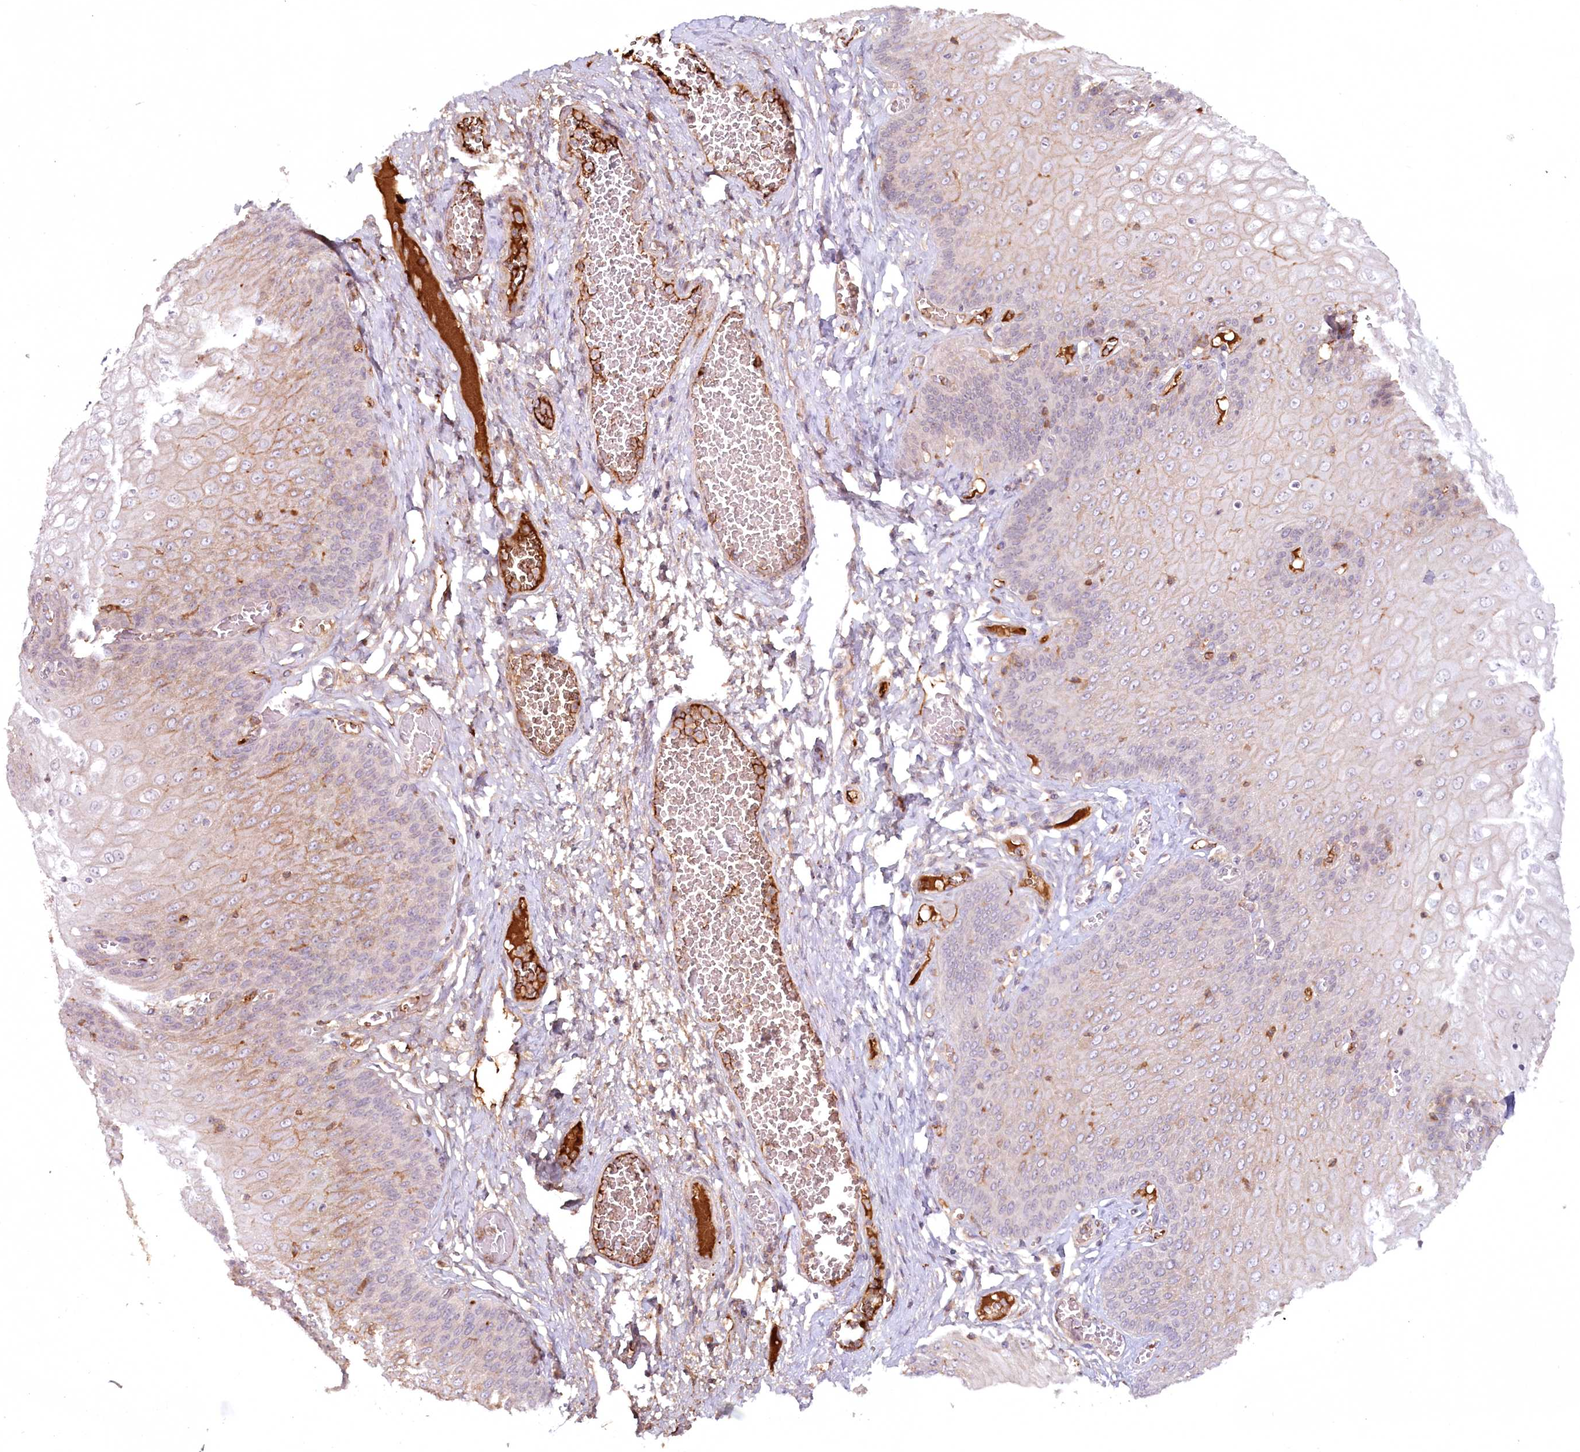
{"staining": {"intensity": "moderate", "quantity": "<25%", "location": "cytoplasmic/membranous"}, "tissue": "esophagus", "cell_type": "Squamous epithelial cells", "image_type": "normal", "snomed": [{"axis": "morphology", "description": "Normal tissue, NOS"}, {"axis": "topography", "description": "Esophagus"}], "caption": "Protein staining displays moderate cytoplasmic/membranous positivity in approximately <25% of squamous epithelial cells in normal esophagus.", "gene": "PSAPL1", "patient": {"sex": "male", "age": 60}}